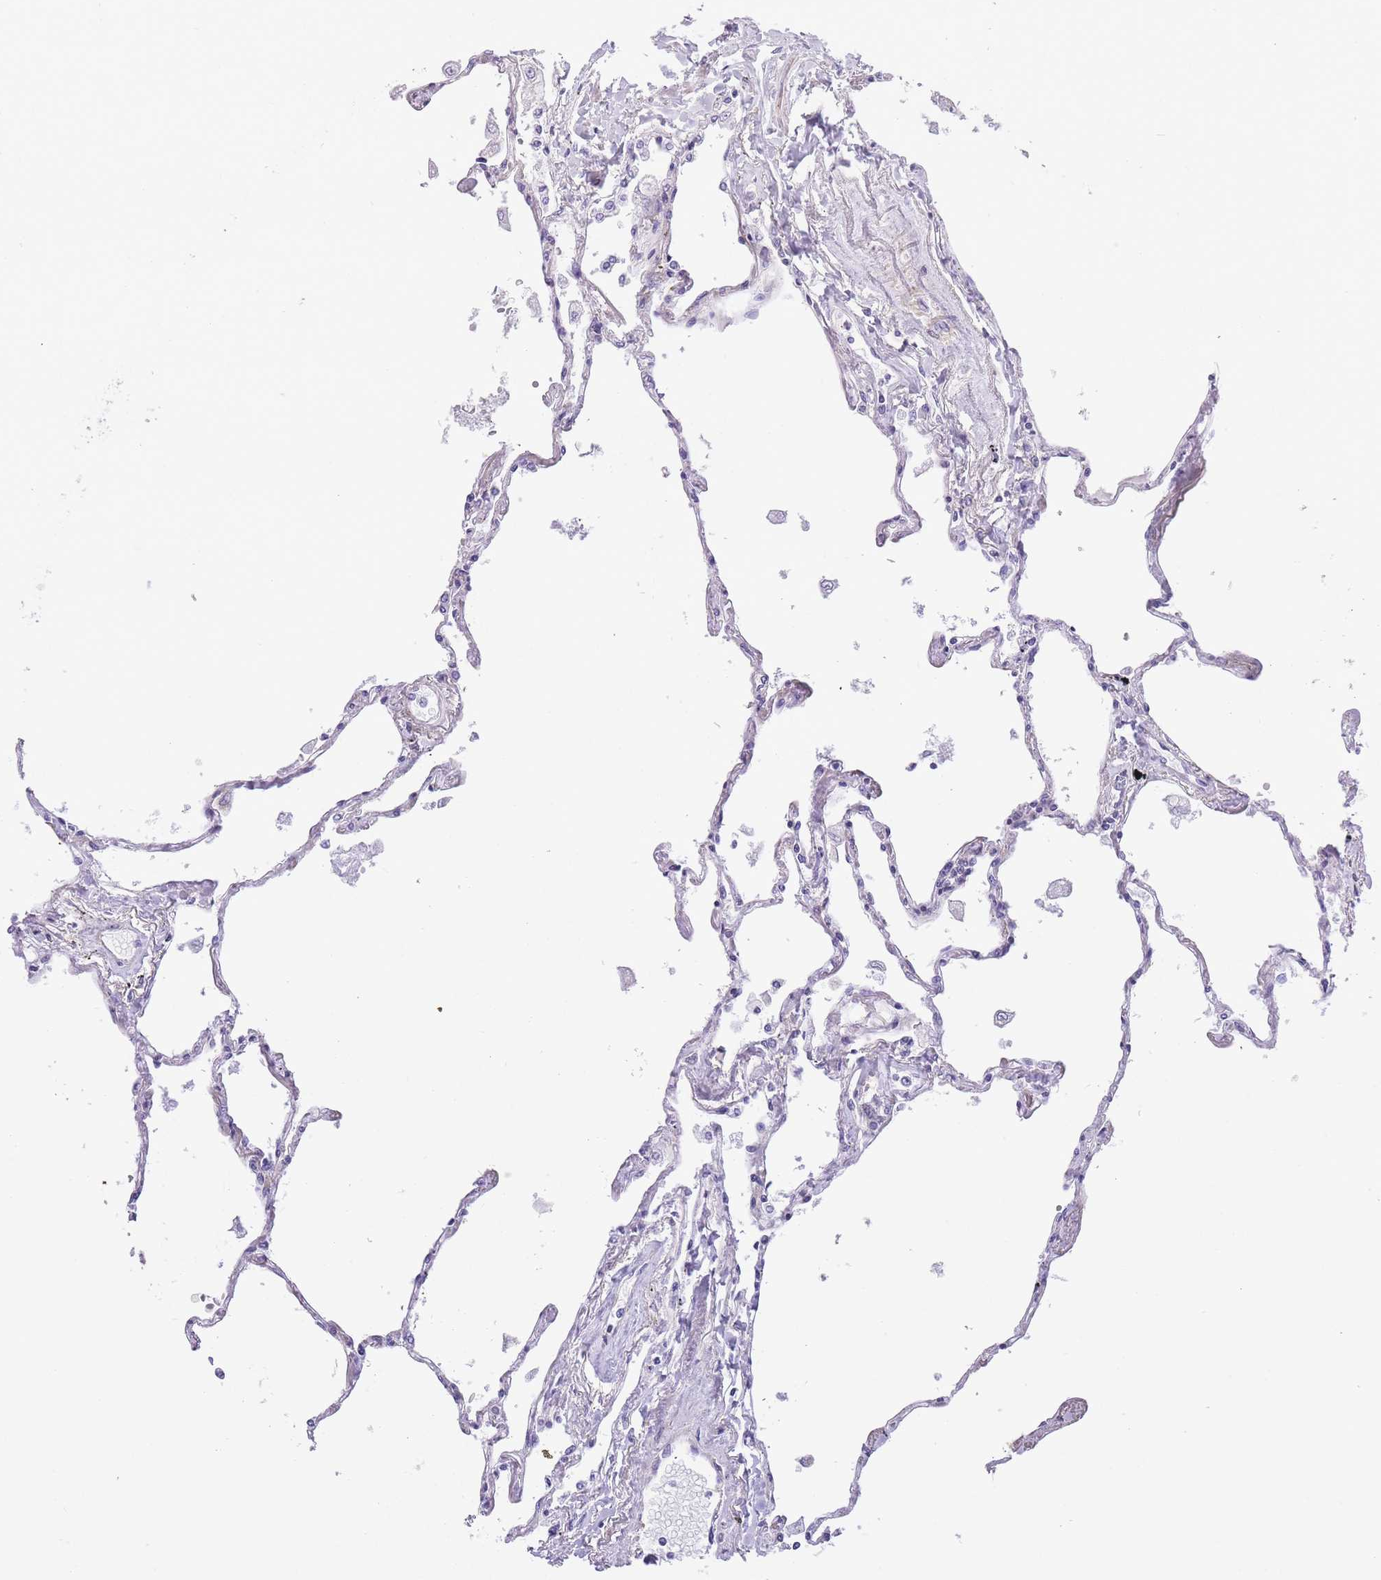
{"staining": {"intensity": "negative", "quantity": "none", "location": "none"}, "tissue": "lung", "cell_type": "Alveolar cells", "image_type": "normal", "snomed": [{"axis": "morphology", "description": "Normal tissue, NOS"}, {"axis": "topography", "description": "Lung"}], "caption": "Immunohistochemistry (IHC) photomicrograph of benign lung: human lung stained with DAB (3,3'-diaminobenzidine) demonstrates no significant protein expression in alveolar cells.", "gene": "OR11H12", "patient": {"sex": "female", "age": 67}}